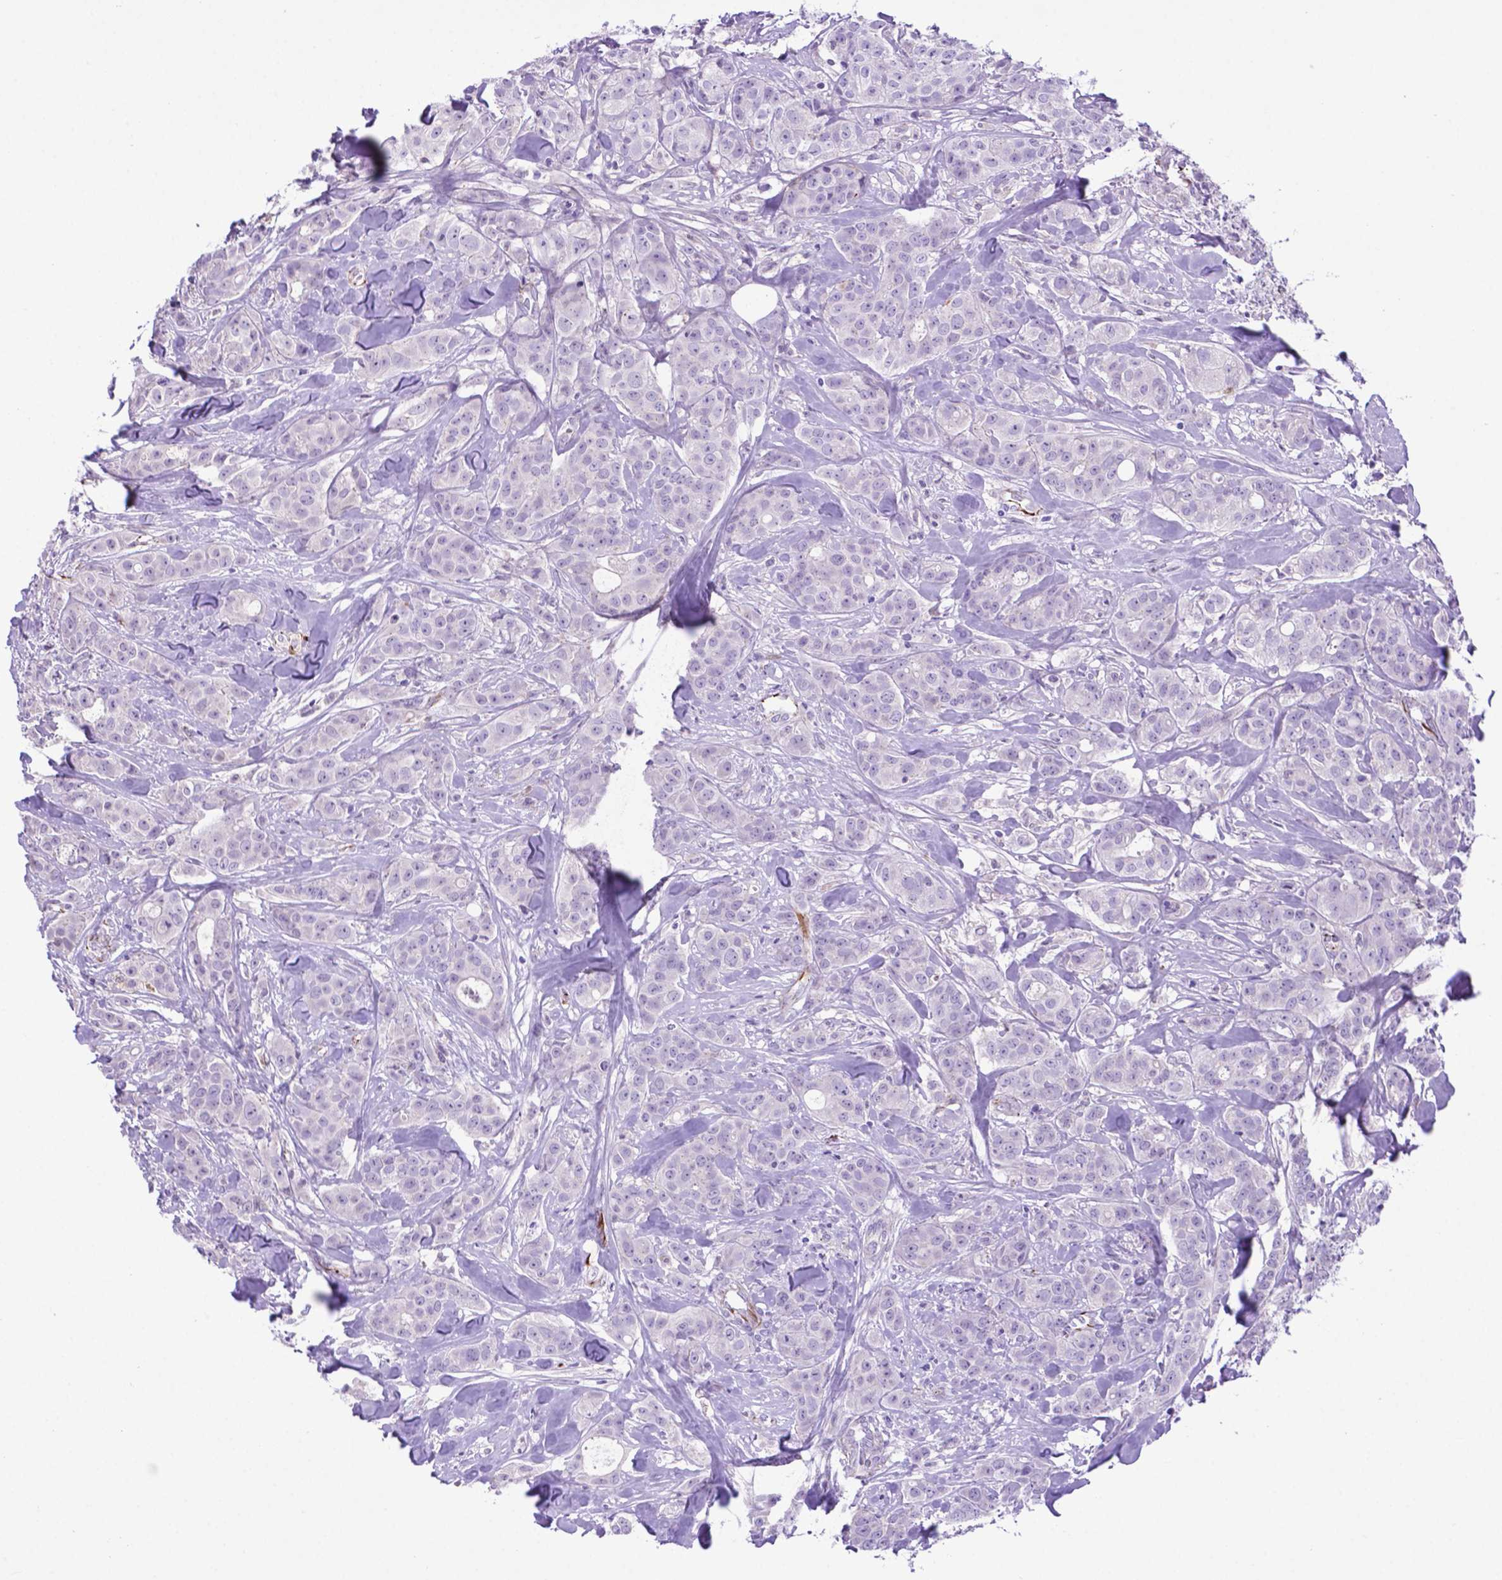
{"staining": {"intensity": "negative", "quantity": "none", "location": "none"}, "tissue": "breast cancer", "cell_type": "Tumor cells", "image_type": "cancer", "snomed": [{"axis": "morphology", "description": "Duct carcinoma"}, {"axis": "topography", "description": "Breast"}], "caption": "Immunohistochemistry histopathology image of neoplastic tissue: human breast intraductal carcinoma stained with DAB demonstrates no significant protein expression in tumor cells.", "gene": "LZTR1", "patient": {"sex": "female", "age": 43}}